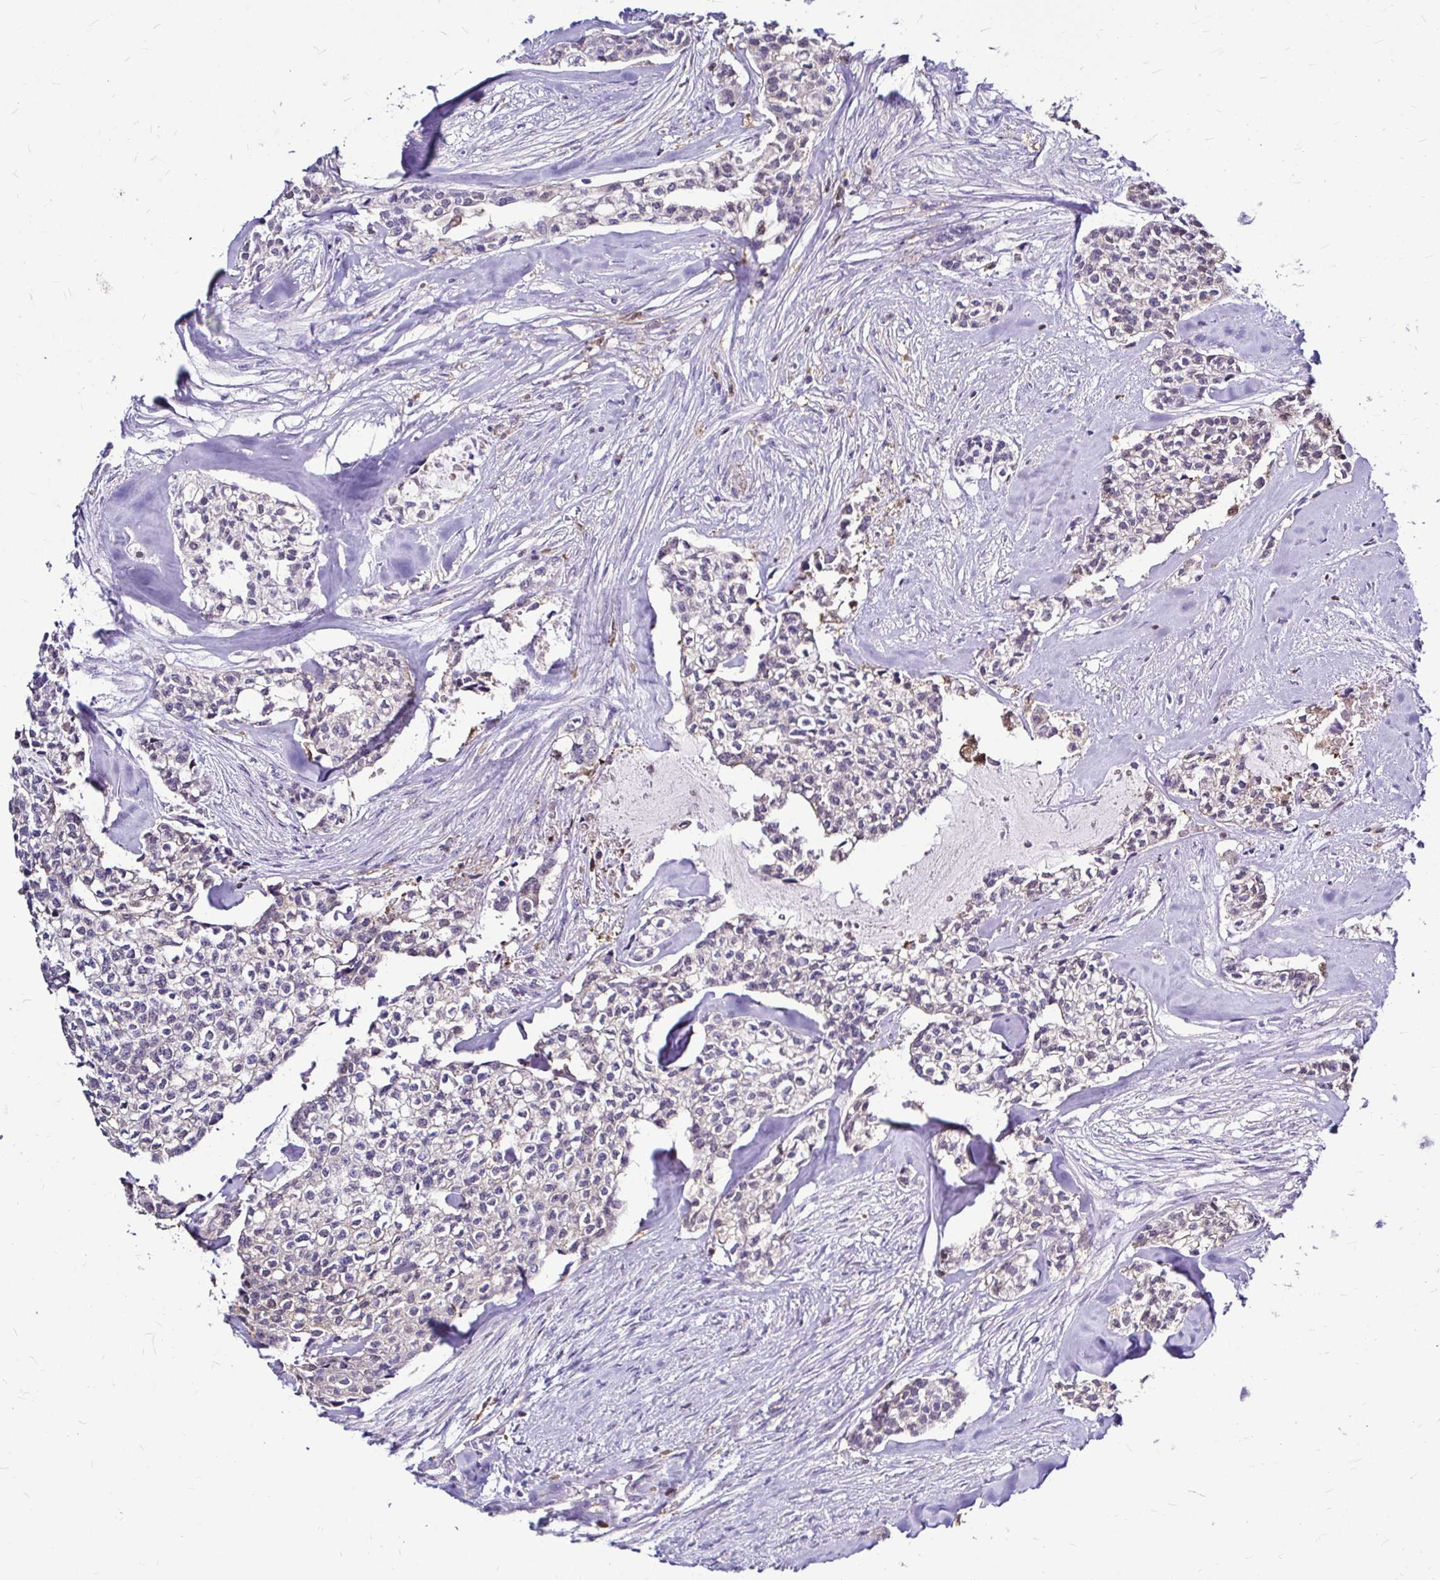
{"staining": {"intensity": "negative", "quantity": "none", "location": "none"}, "tissue": "head and neck cancer", "cell_type": "Tumor cells", "image_type": "cancer", "snomed": [{"axis": "morphology", "description": "Adenocarcinoma, NOS"}, {"axis": "topography", "description": "Head-Neck"}], "caption": "Immunohistochemistry (IHC) photomicrograph of adenocarcinoma (head and neck) stained for a protein (brown), which reveals no staining in tumor cells. Brightfield microscopy of immunohistochemistry stained with DAB (brown) and hematoxylin (blue), captured at high magnification.", "gene": "IDH1", "patient": {"sex": "male", "age": 81}}